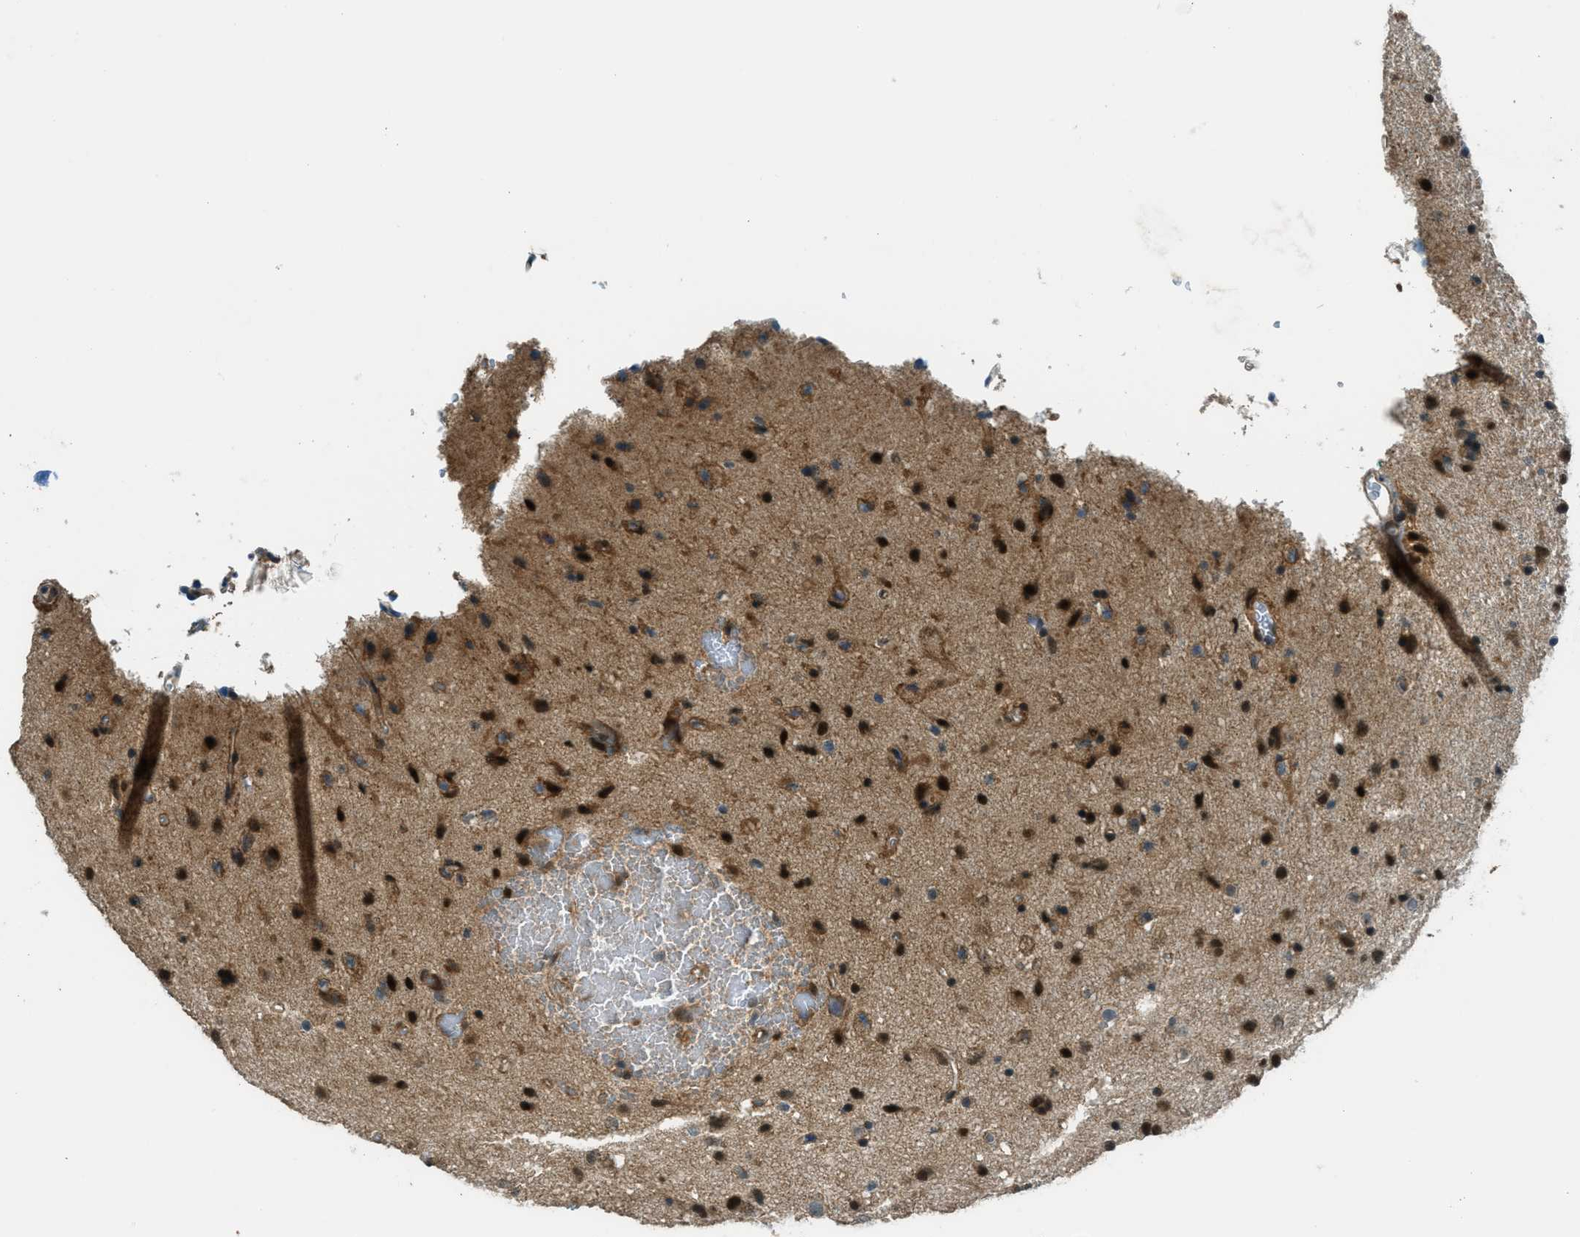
{"staining": {"intensity": "moderate", "quantity": "25%-75%", "location": "cytoplasmic/membranous,nuclear"}, "tissue": "glioma", "cell_type": "Tumor cells", "image_type": "cancer", "snomed": [{"axis": "morphology", "description": "Glioma, malignant, Low grade"}, {"axis": "topography", "description": "Brain"}], "caption": "A micrograph showing moderate cytoplasmic/membranous and nuclear expression in about 25%-75% of tumor cells in glioma, as visualized by brown immunohistochemical staining.", "gene": "NPEPL1", "patient": {"sex": "male", "age": 77}}